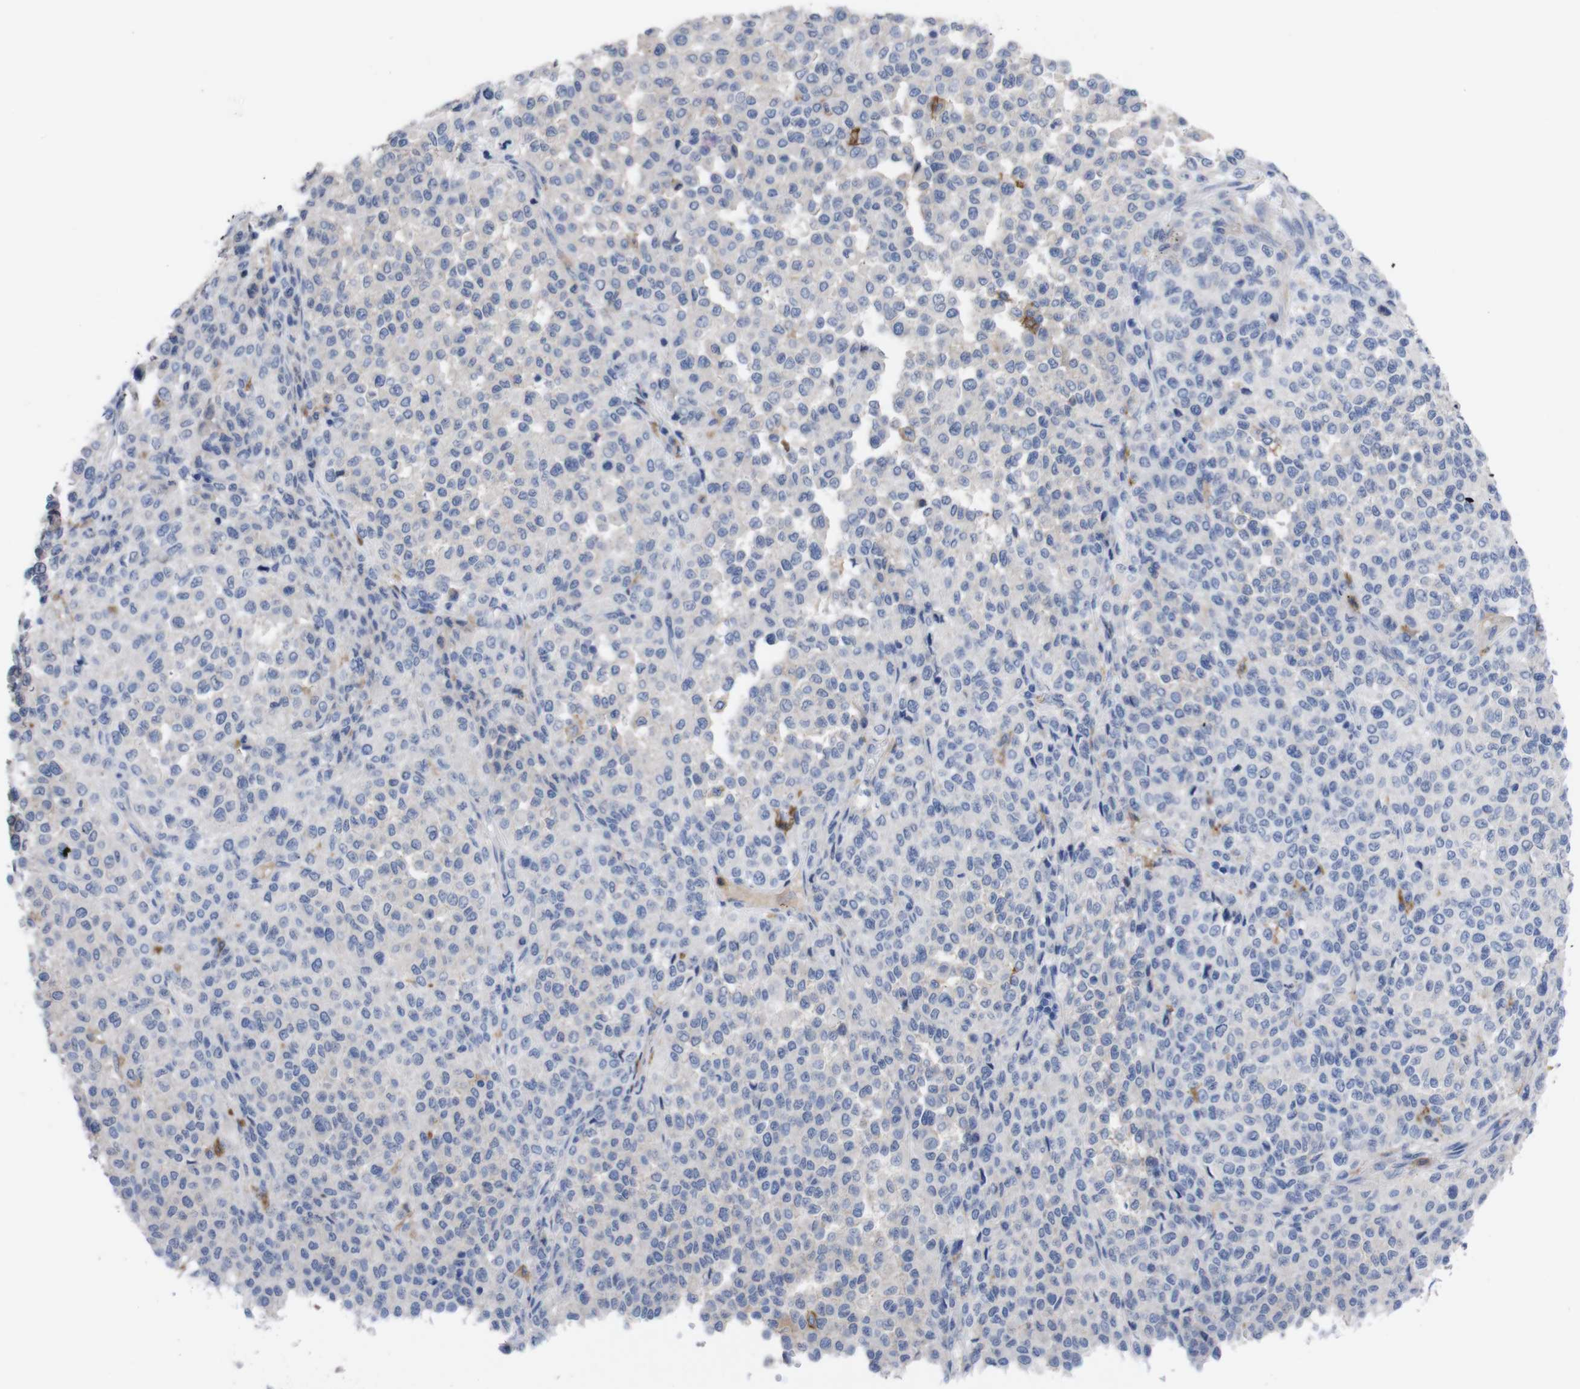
{"staining": {"intensity": "negative", "quantity": "none", "location": "none"}, "tissue": "melanoma", "cell_type": "Tumor cells", "image_type": "cancer", "snomed": [{"axis": "morphology", "description": "Malignant melanoma, Metastatic site"}, {"axis": "topography", "description": "Pancreas"}], "caption": "Human malignant melanoma (metastatic site) stained for a protein using immunohistochemistry reveals no expression in tumor cells.", "gene": "C5AR1", "patient": {"sex": "female", "age": 30}}